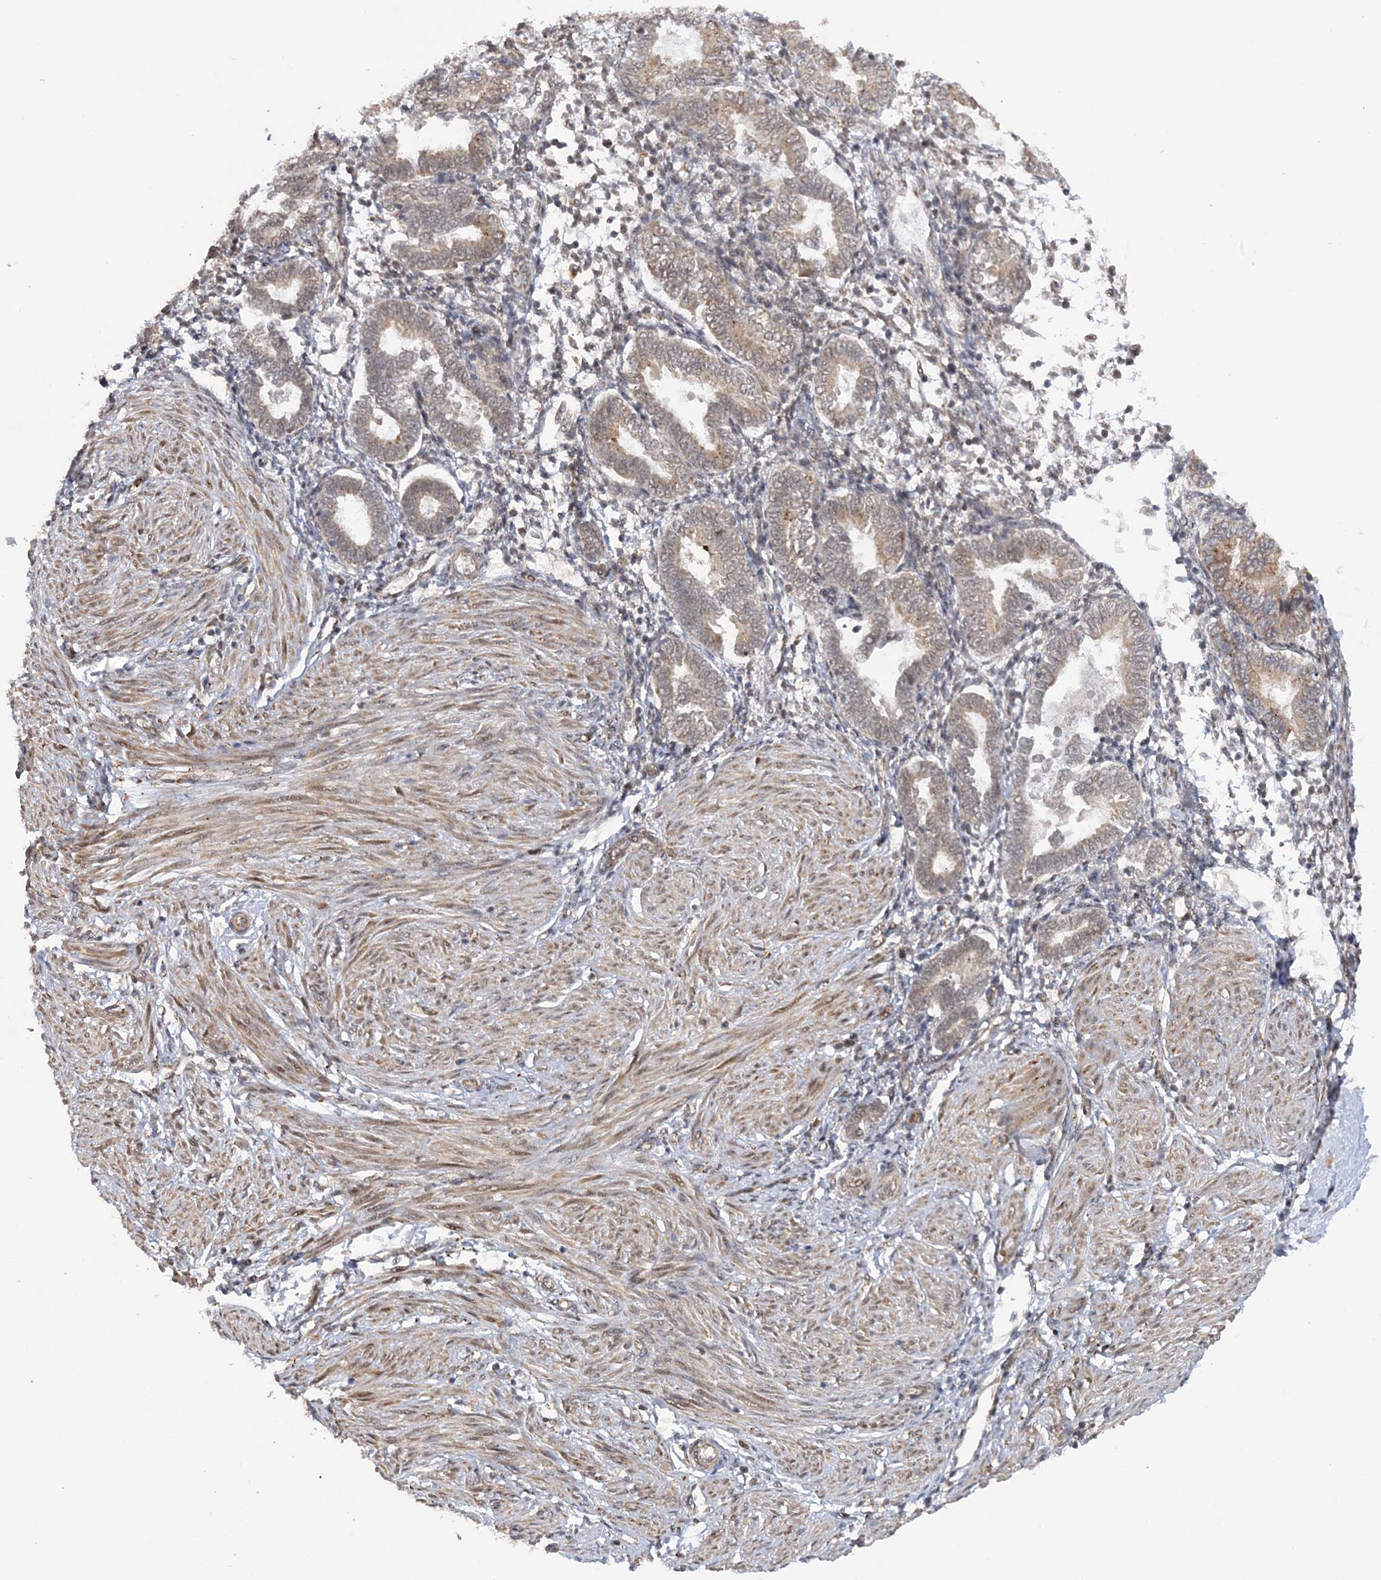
{"staining": {"intensity": "negative", "quantity": "none", "location": "none"}, "tissue": "endometrium", "cell_type": "Cells in endometrial stroma", "image_type": "normal", "snomed": [{"axis": "morphology", "description": "Normal tissue, NOS"}, {"axis": "topography", "description": "Endometrium"}], "caption": "The image displays no staining of cells in endometrial stroma in unremarkable endometrium. (DAB IHC, high magnification).", "gene": "MRPL47", "patient": {"sex": "female", "age": 53}}